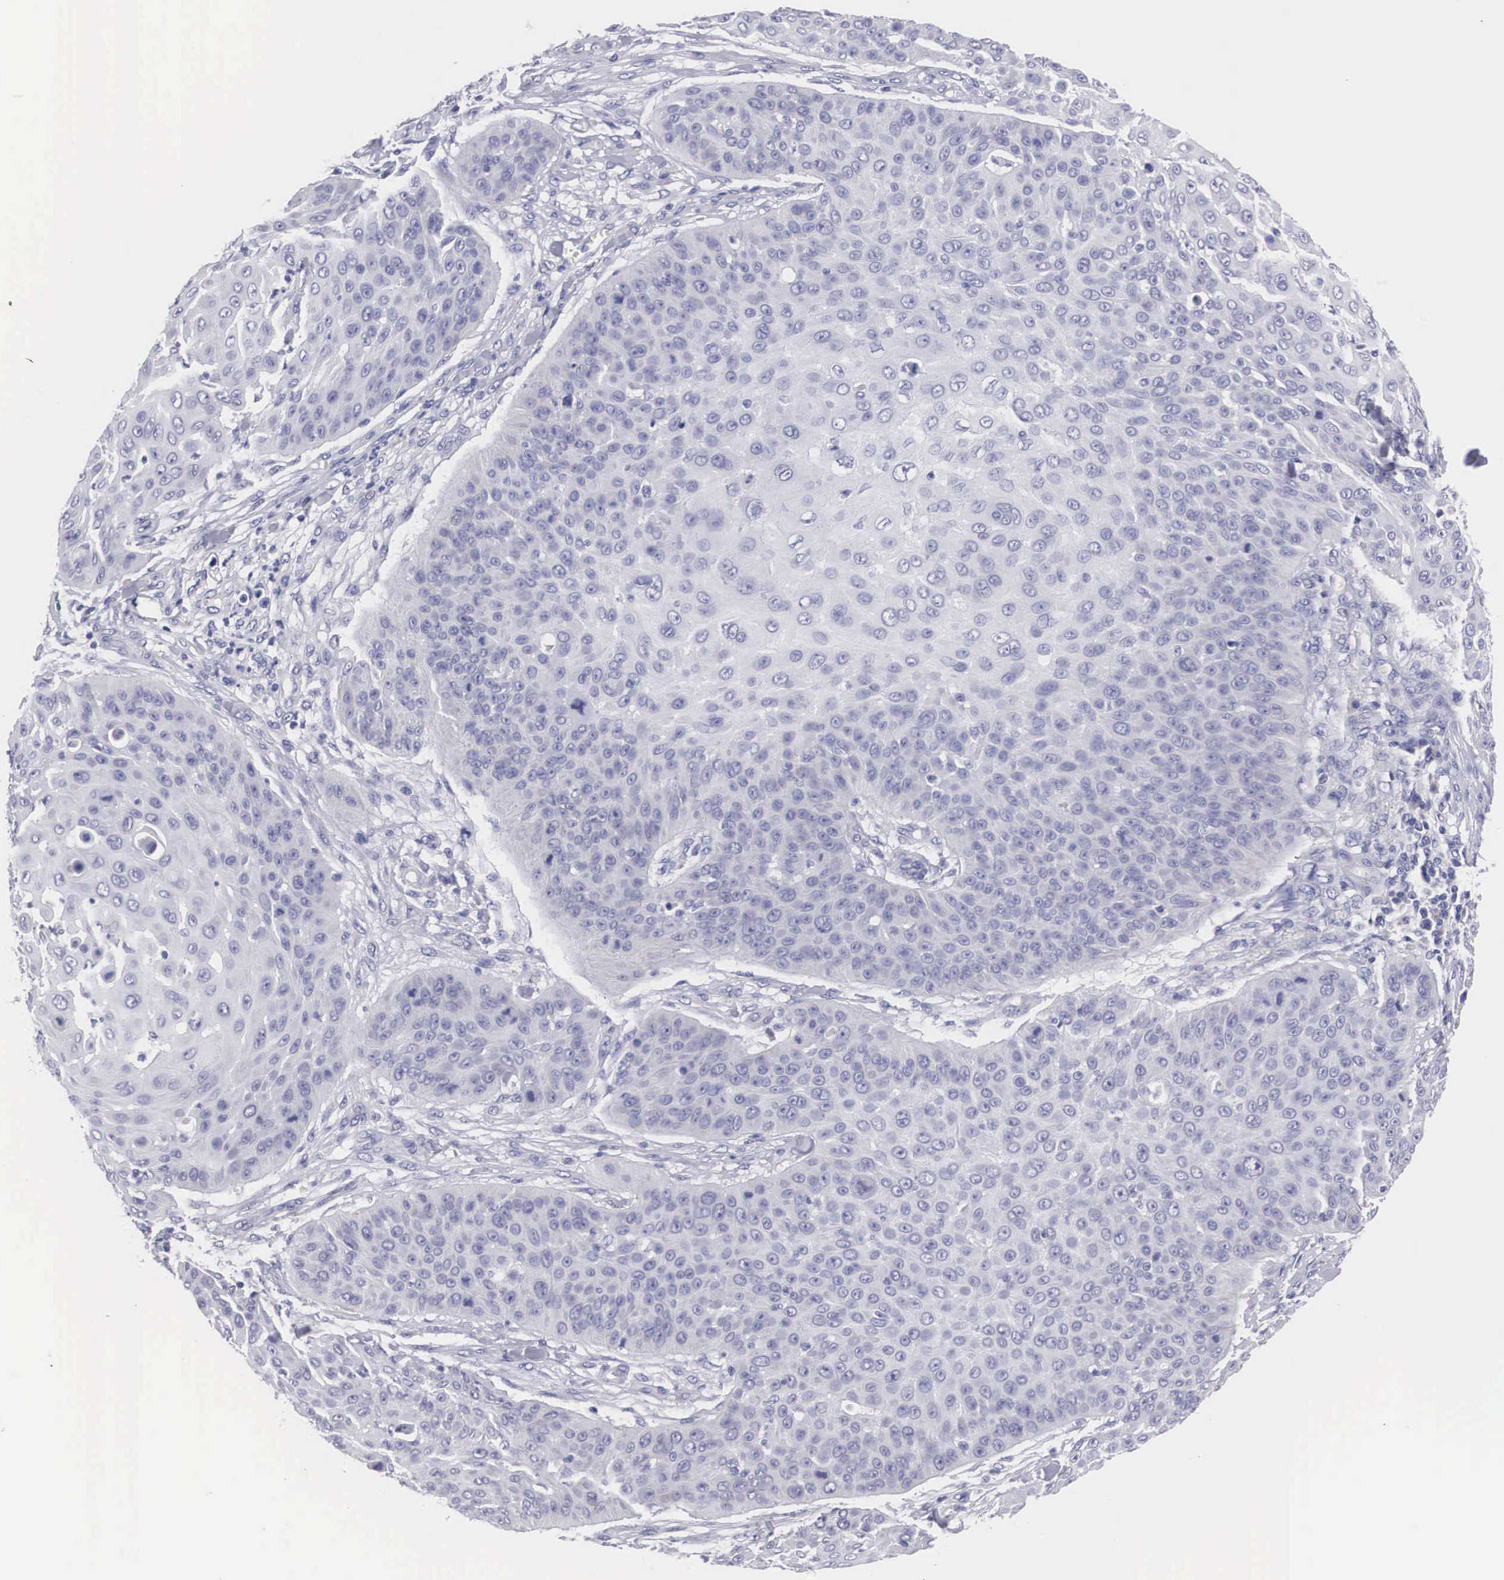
{"staining": {"intensity": "negative", "quantity": "none", "location": "none"}, "tissue": "skin cancer", "cell_type": "Tumor cells", "image_type": "cancer", "snomed": [{"axis": "morphology", "description": "Squamous cell carcinoma, NOS"}, {"axis": "topography", "description": "Skin"}], "caption": "This is an IHC histopathology image of skin squamous cell carcinoma. There is no expression in tumor cells.", "gene": "ARMCX3", "patient": {"sex": "male", "age": 82}}